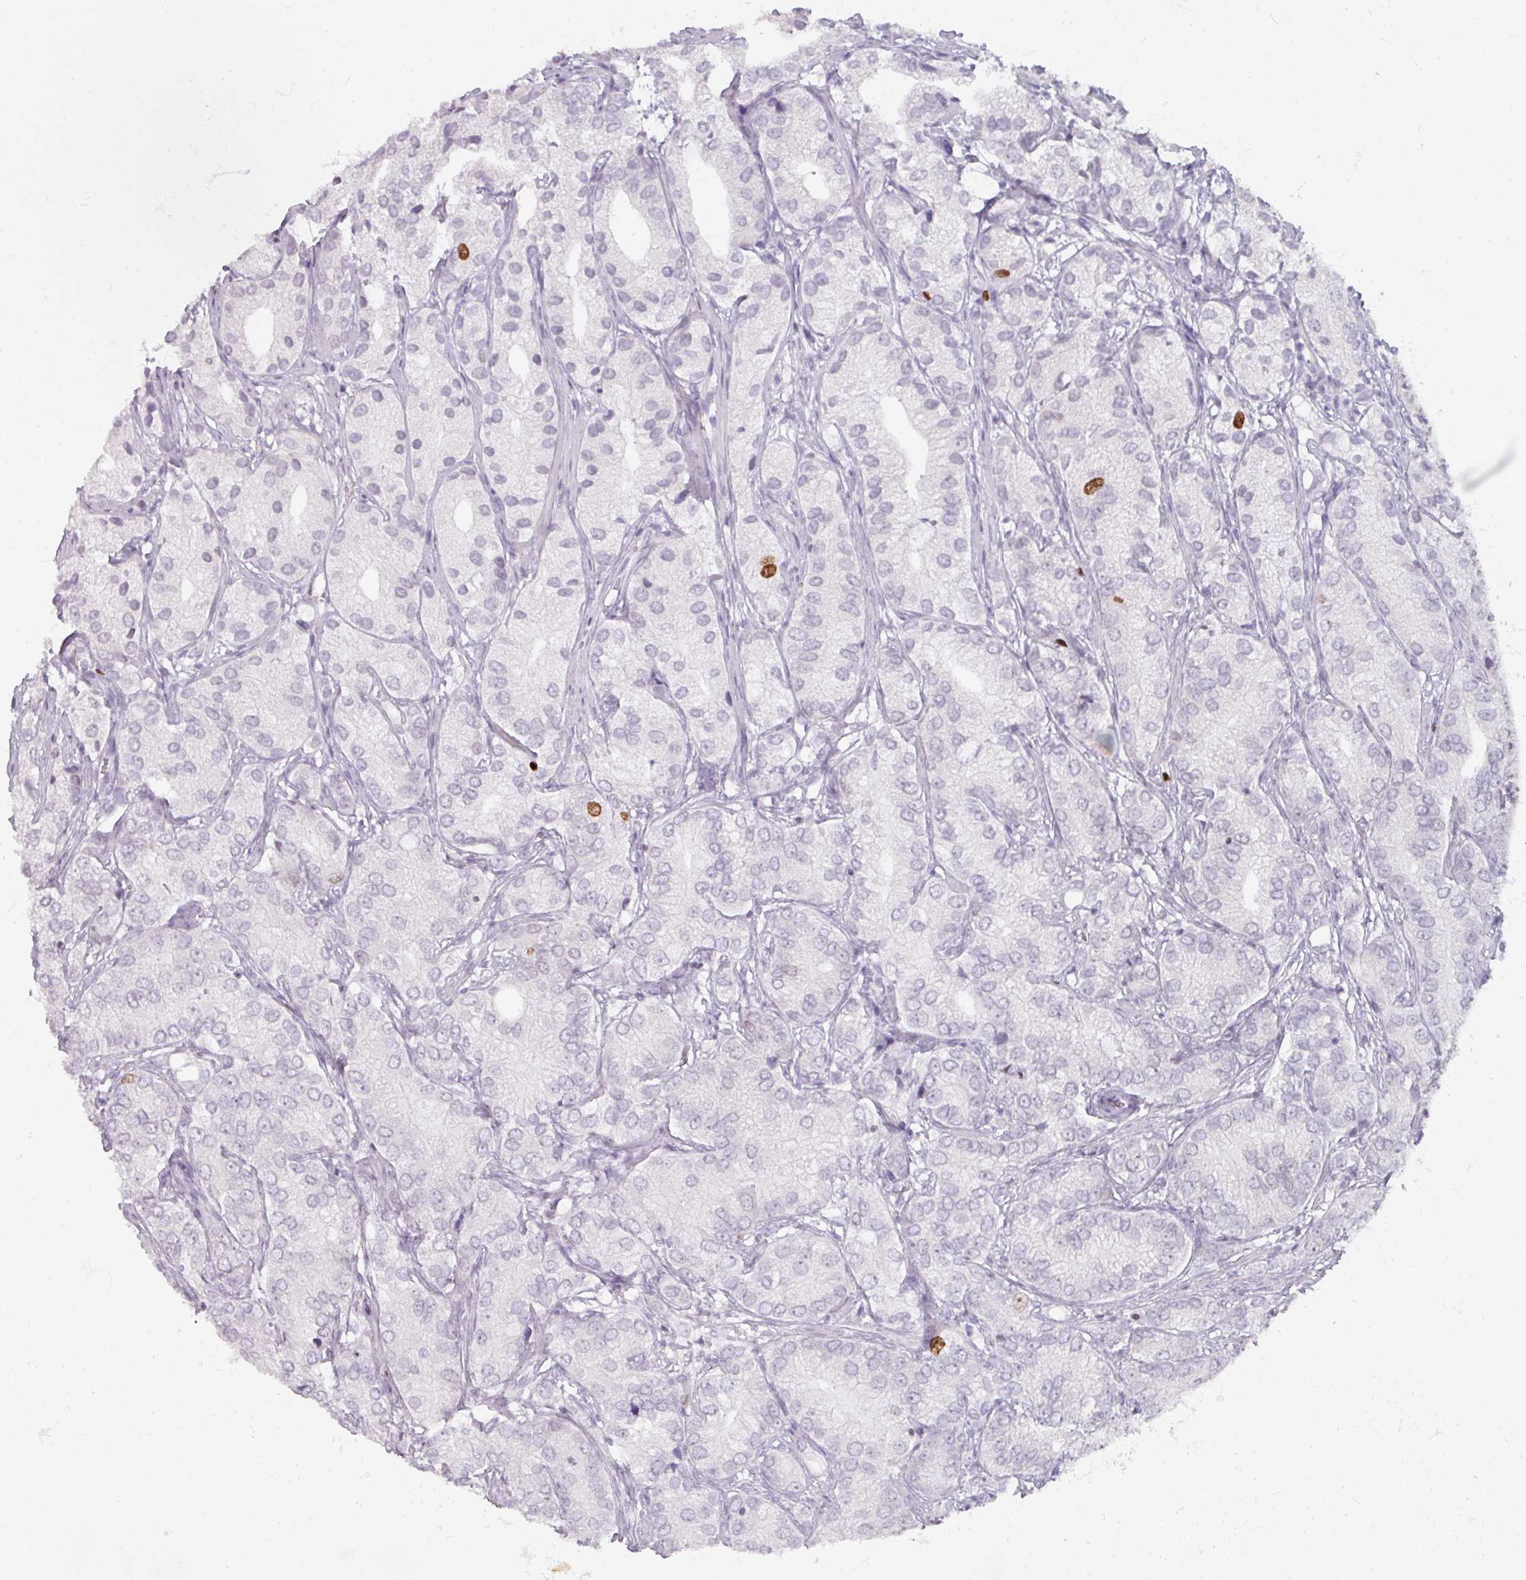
{"staining": {"intensity": "moderate", "quantity": "<25%", "location": "nuclear"}, "tissue": "prostate cancer", "cell_type": "Tumor cells", "image_type": "cancer", "snomed": [{"axis": "morphology", "description": "Adenocarcinoma, High grade"}, {"axis": "topography", "description": "Prostate"}], "caption": "Immunohistochemical staining of human high-grade adenocarcinoma (prostate) displays low levels of moderate nuclear expression in about <25% of tumor cells.", "gene": "ATAD2", "patient": {"sex": "male", "age": 82}}